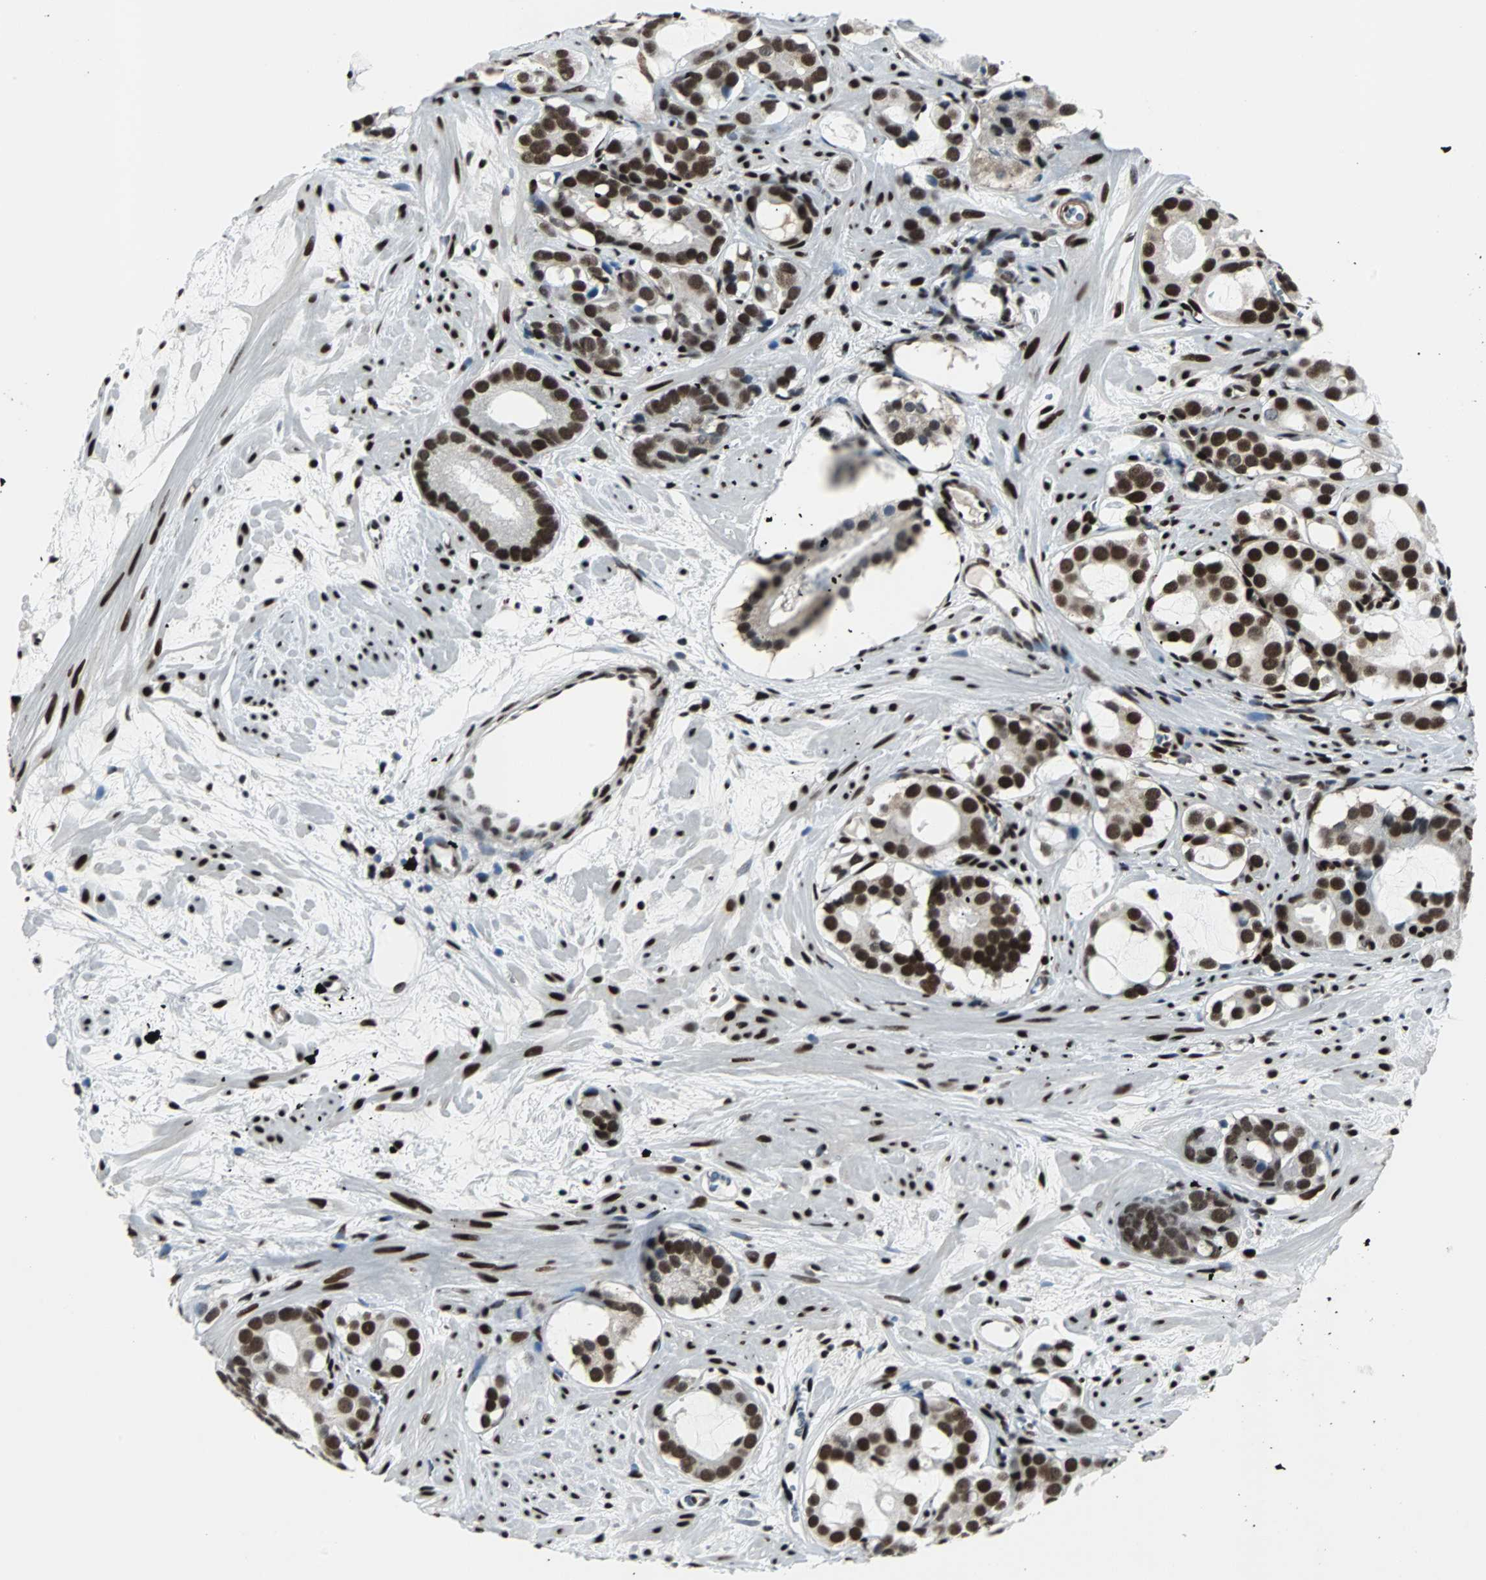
{"staining": {"intensity": "strong", "quantity": ">75%", "location": "nuclear"}, "tissue": "prostate cancer", "cell_type": "Tumor cells", "image_type": "cancer", "snomed": [{"axis": "morphology", "description": "Adenocarcinoma, Low grade"}, {"axis": "topography", "description": "Prostate"}], "caption": "Immunohistochemical staining of adenocarcinoma (low-grade) (prostate) demonstrates high levels of strong nuclear protein positivity in about >75% of tumor cells. The staining was performed using DAB (3,3'-diaminobenzidine) to visualize the protein expression in brown, while the nuclei were stained in blue with hematoxylin (Magnification: 20x).", "gene": "MEF2D", "patient": {"sex": "male", "age": 57}}